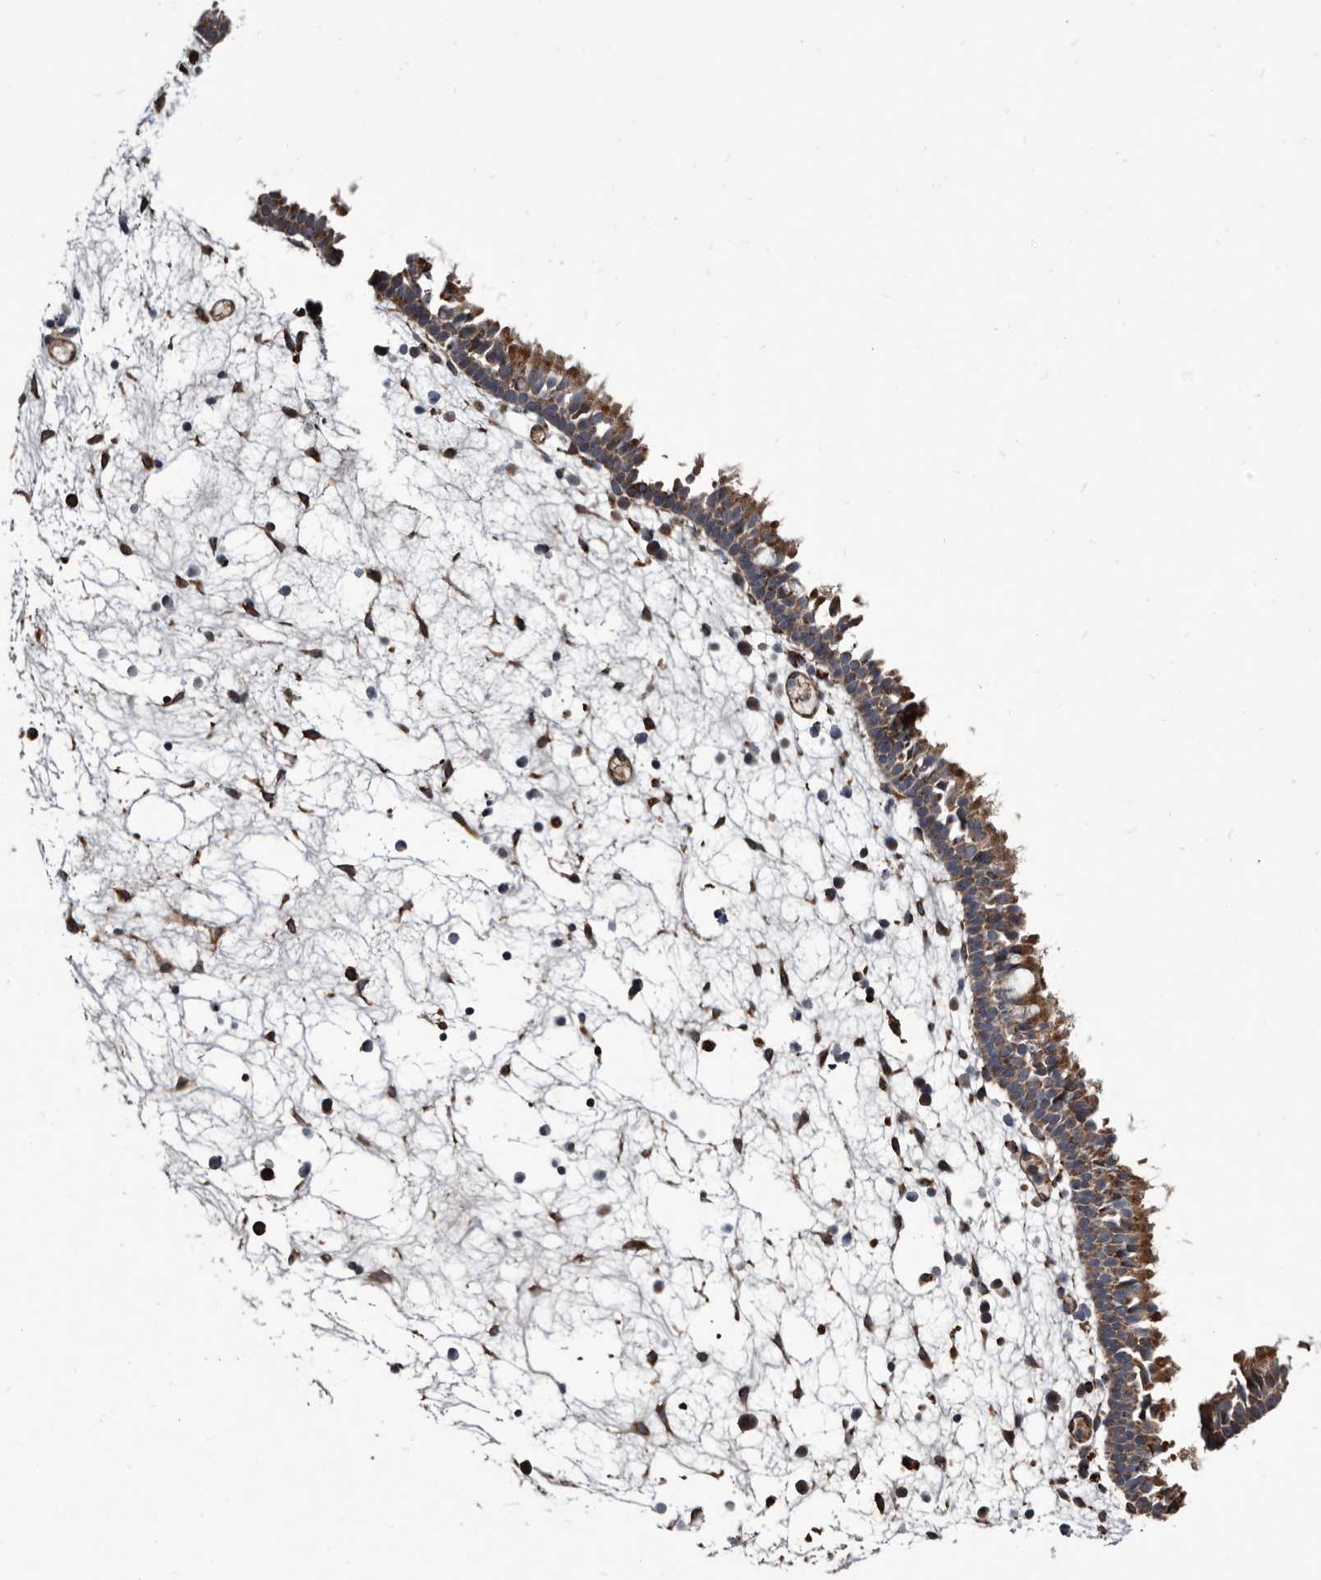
{"staining": {"intensity": "moderate", "quantity": ">75%", "location": "cytoplasmic/membranous"}, "tissue": "nasopharynx", "cell_type": "Respiratory epithelial cells", "image_type": "normal", "snomed": [{"axis": "morphology", "description": "Normal tissue, NOS"}, {"axis": "morphology", "description": "Inflammation, NOS"}, {"axis": "morphology", "description": "Malignant melanoma, Metastatic site"}, {"axis": "topography", "description": "Nasopharynx"}], "caption": "Protein staining of benign nasopharynx reveals moderate cytoplasmic/membranous staining in approximately >75% of respiratory epithelial cells. (brown staining indicates protein expression, while blue staining denotes nuclei).", "gene": "CTSA", "patient": {"sex": "male", "age": 70}}